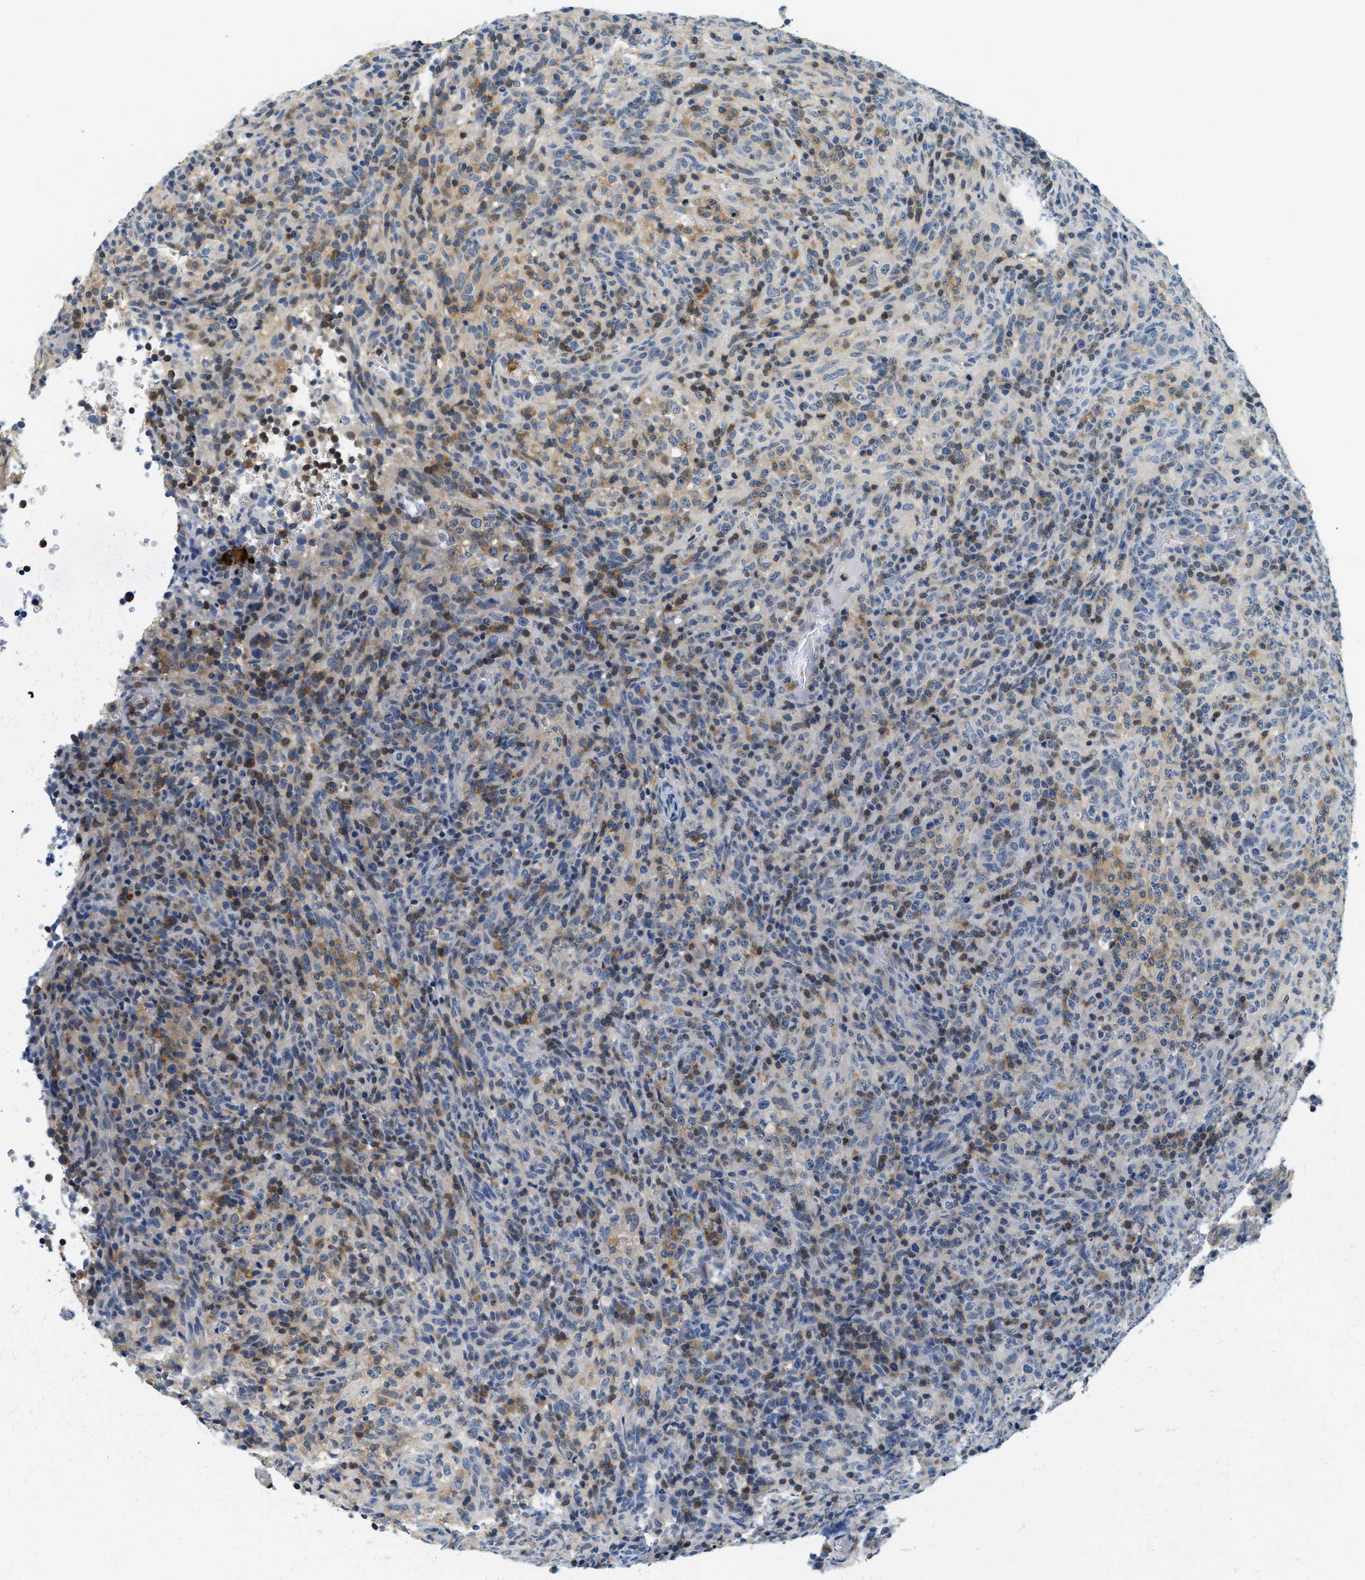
{"staining": {"intensity": "moderate", "quantity": "<25%", "location": "cytoplasmic/membranous"}, "tissue": "lymphoma", "cell_type": "Tumor cells", "image_type": "cancer", "snomed": [{"axis": "morphology", "description": "Malignant lymphoma, non-Hodgkin's type, High grade"}, {"axis": "topography", "description": "Lymph node"}], "caption": "Immunohistochemical staining of human high-grade malignant lymphoma, non-Hodgkin's type shows low levels of moderate cytoplasmic/membranous staining in approximately <25% of tumor cells.", "gene": "RASGRP2", "patient": {"sex": "female", "age": 76}}